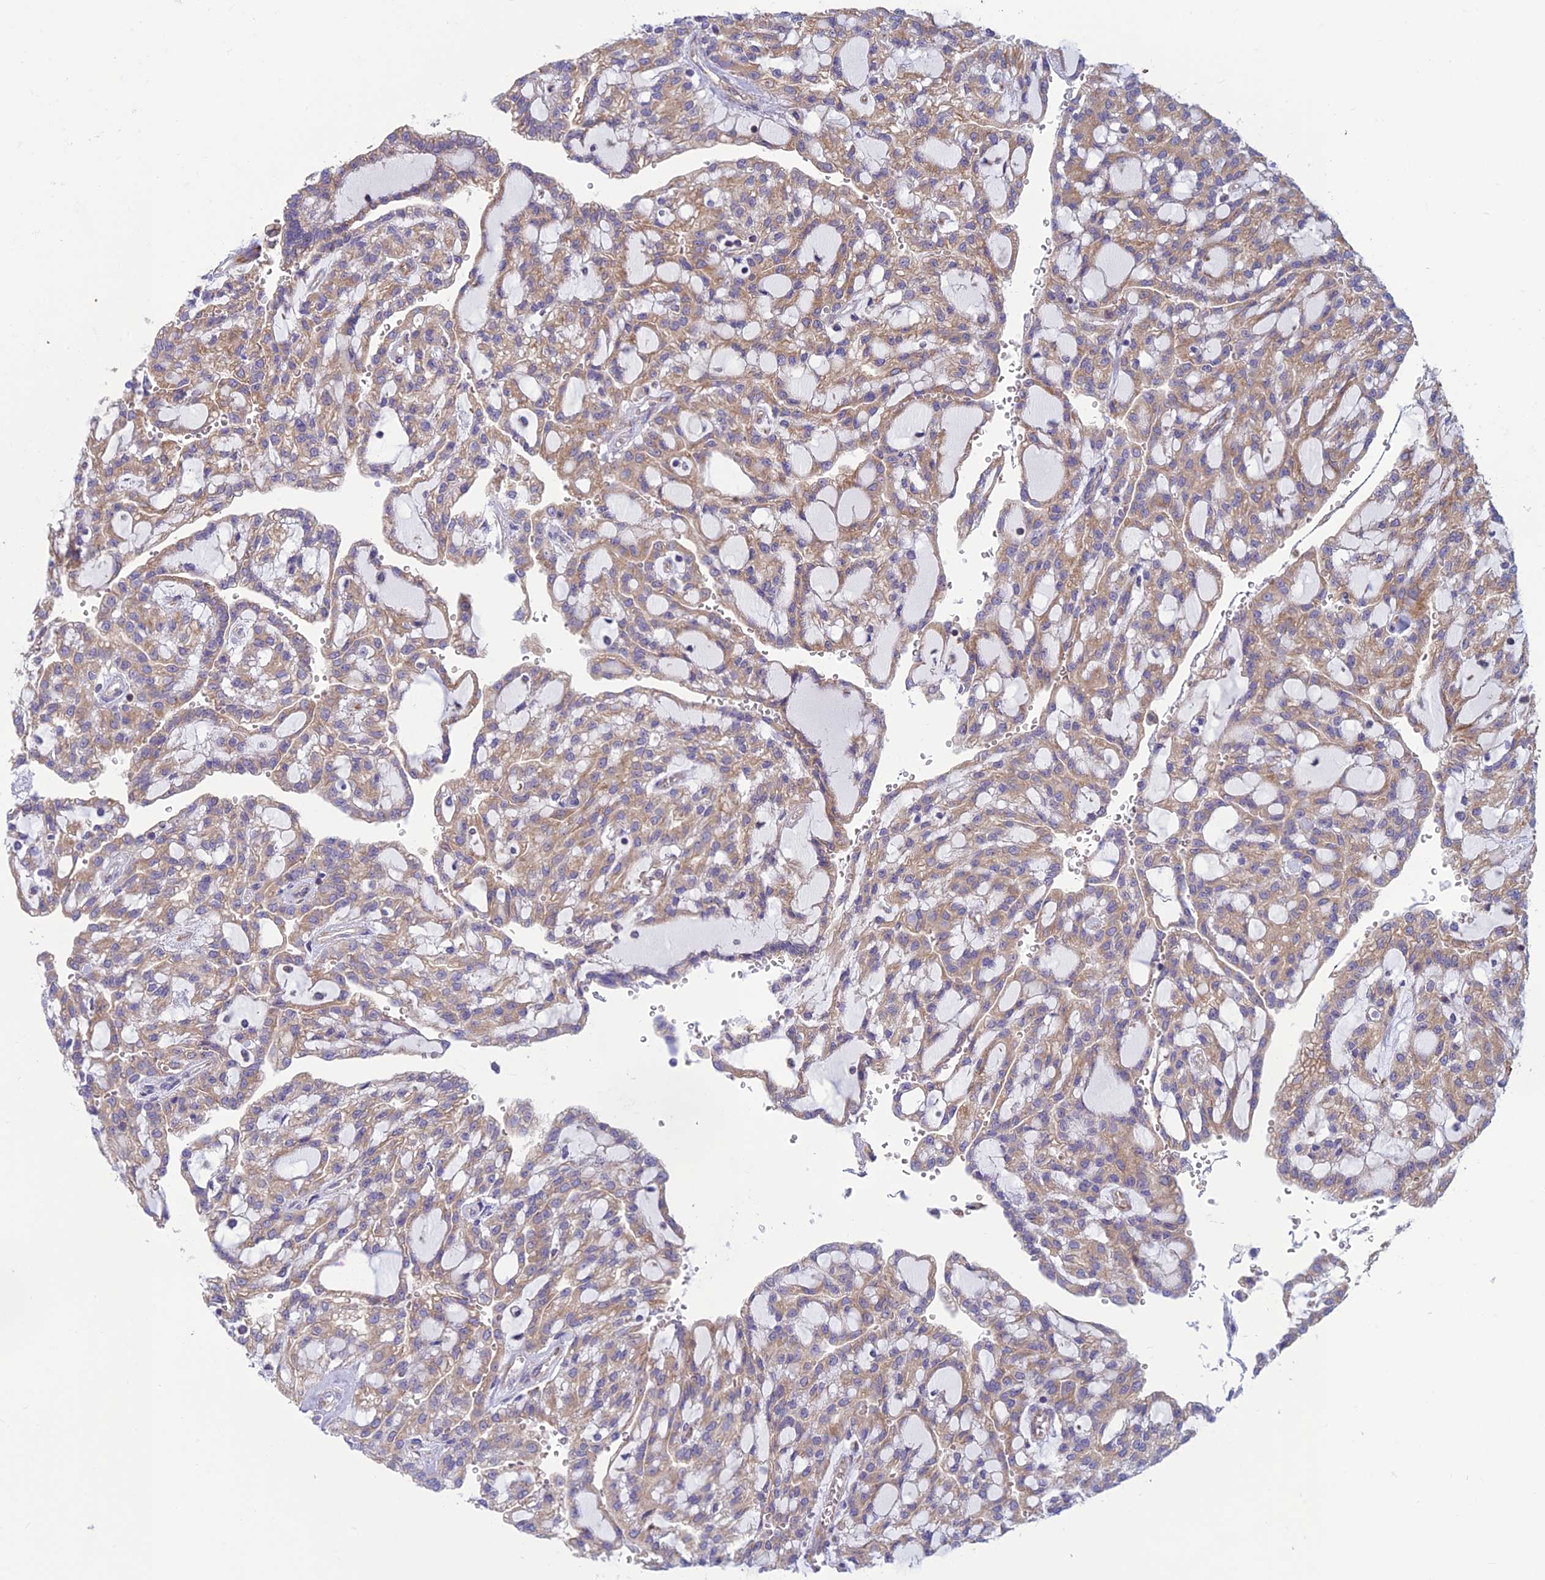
{"staining": {"intensity": "weak", "quantity": ">75%", "location": "cytoplasmic/membranous"}, "tissue": "renal cancer", "cell_type": "Tumor cells", "image_type": "cancer", "snomed": [{"axis": "morphology", "description": "Adenocarcinoma, NOS"}, {"axis": "topography", "description": "Kidney"}], "caption": "Immunohistochemical staining of adenocarcinoma (renal) displays low levels of weak cytoplasmic/membranous positivity in about >75% of tumor cells.", "gene": "RPL17-C18orf32", "patient": {"sex": "male", "age": 63}}